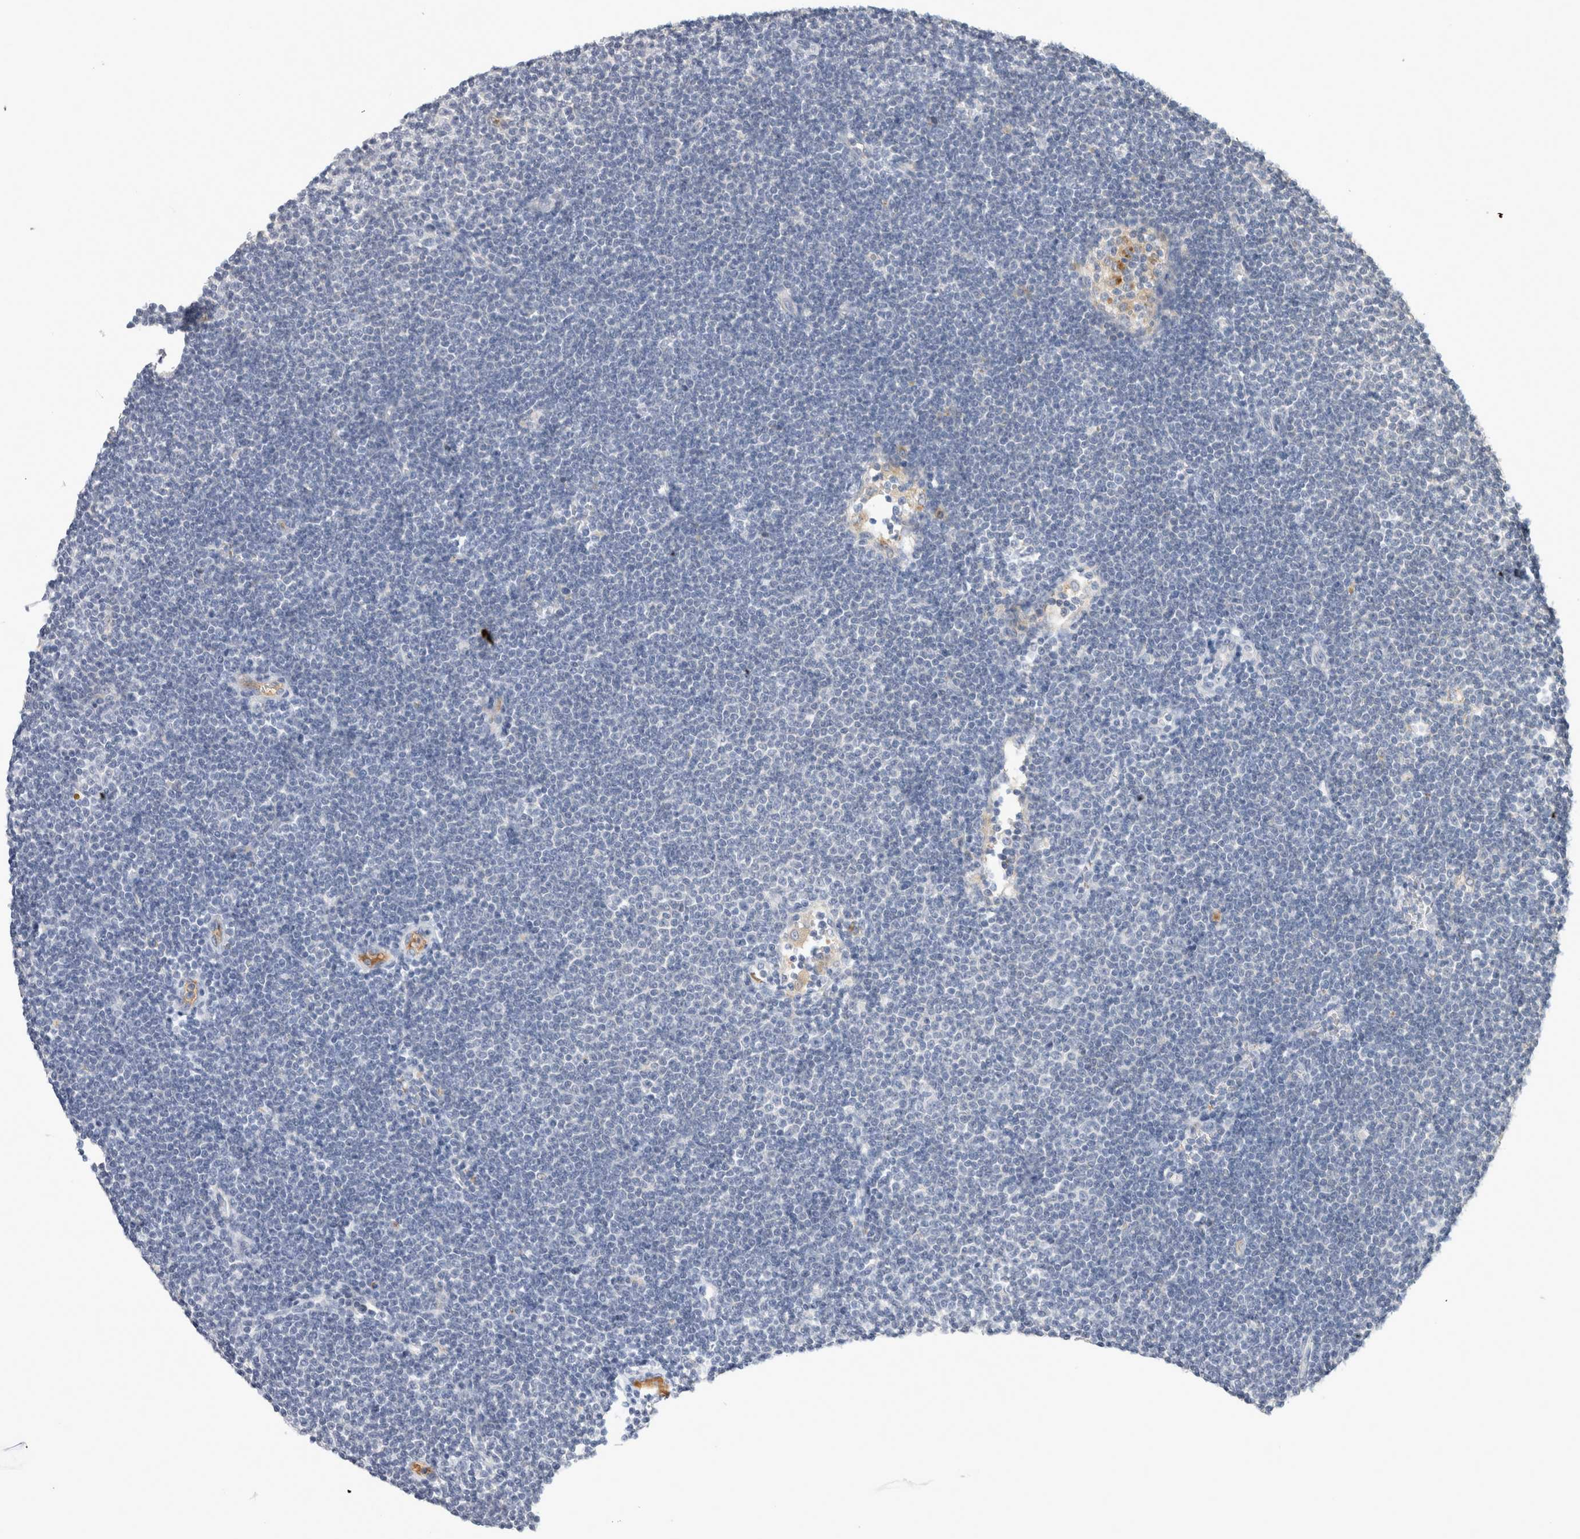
{"staining": {"intensity": "negative", "quantity": "none", "location": "none"}, "tissue": "lymphoma", "cell_type": "Tumor cells", "image_type": "cancer", "snomed": [{"axis": "morphology", "description": "Malignant lymphoma, non-Hodgkin's type, Low grade"}, {"axis": "topography", "description": "Lymph node"}], "caption": "Protein analysis of lymphoma shows no significant expression in tumor cells.", "gene": "SCGB1A1", "patient": {"sex": "female", "age": 53}}